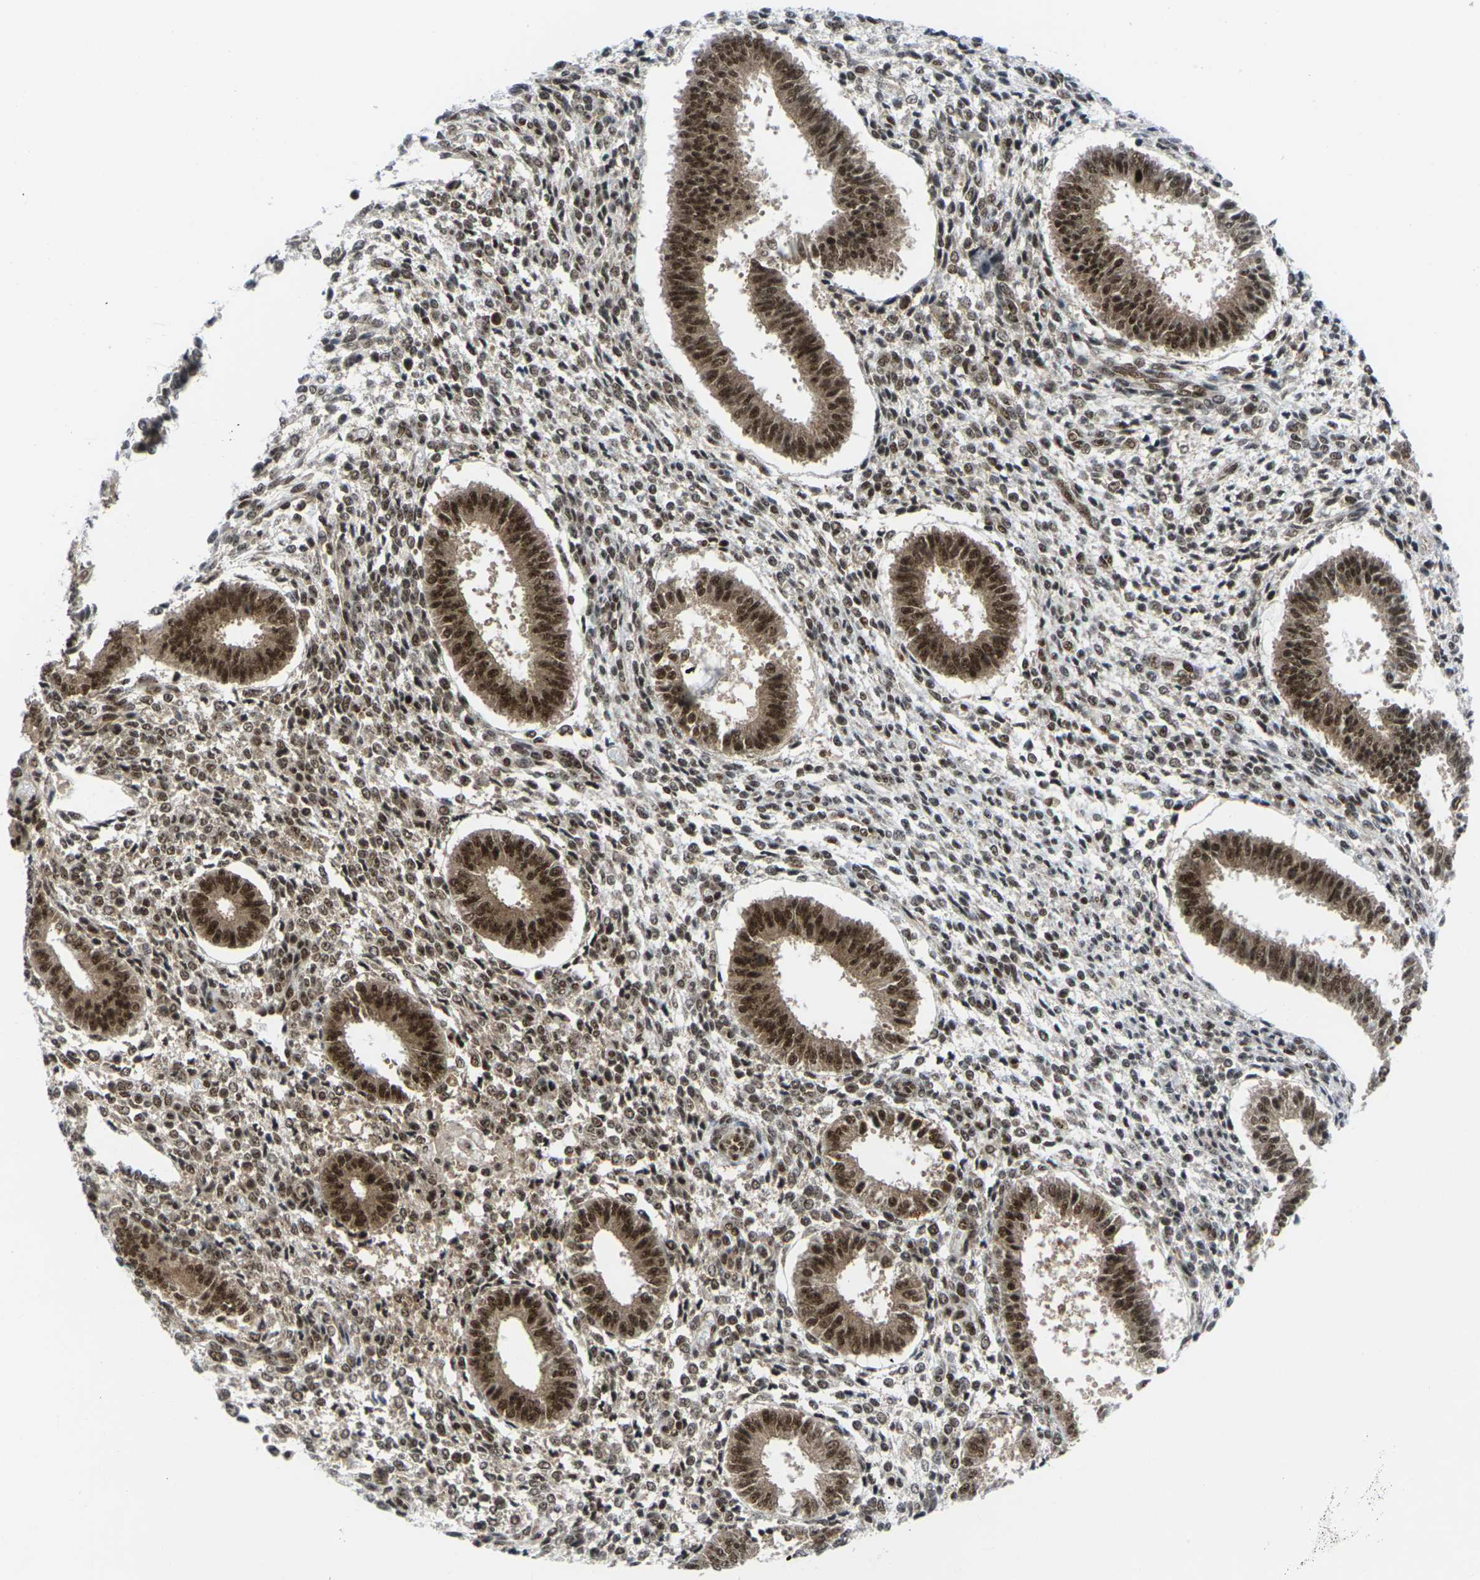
{"staining": {"intensity": "moderate", "quantity": ">75%", "location": "nuclear"}, "tissue": "endometrium", "cell_type": "Cells in endometrial stroma", "image_type": "normal", "snomed": [{"axis": "morphology", "description": "Normal tissue, NOS"}, {"axis": "topography", "description": "Endometrium"}], "caption": "Protein analysis of unremarkable endometrium displays moderate nuclear positivity in approximately >75% of cells in endometrial stroma.", "gene": "MAGOH", "patient": {"sex": "female", "age": 35}}